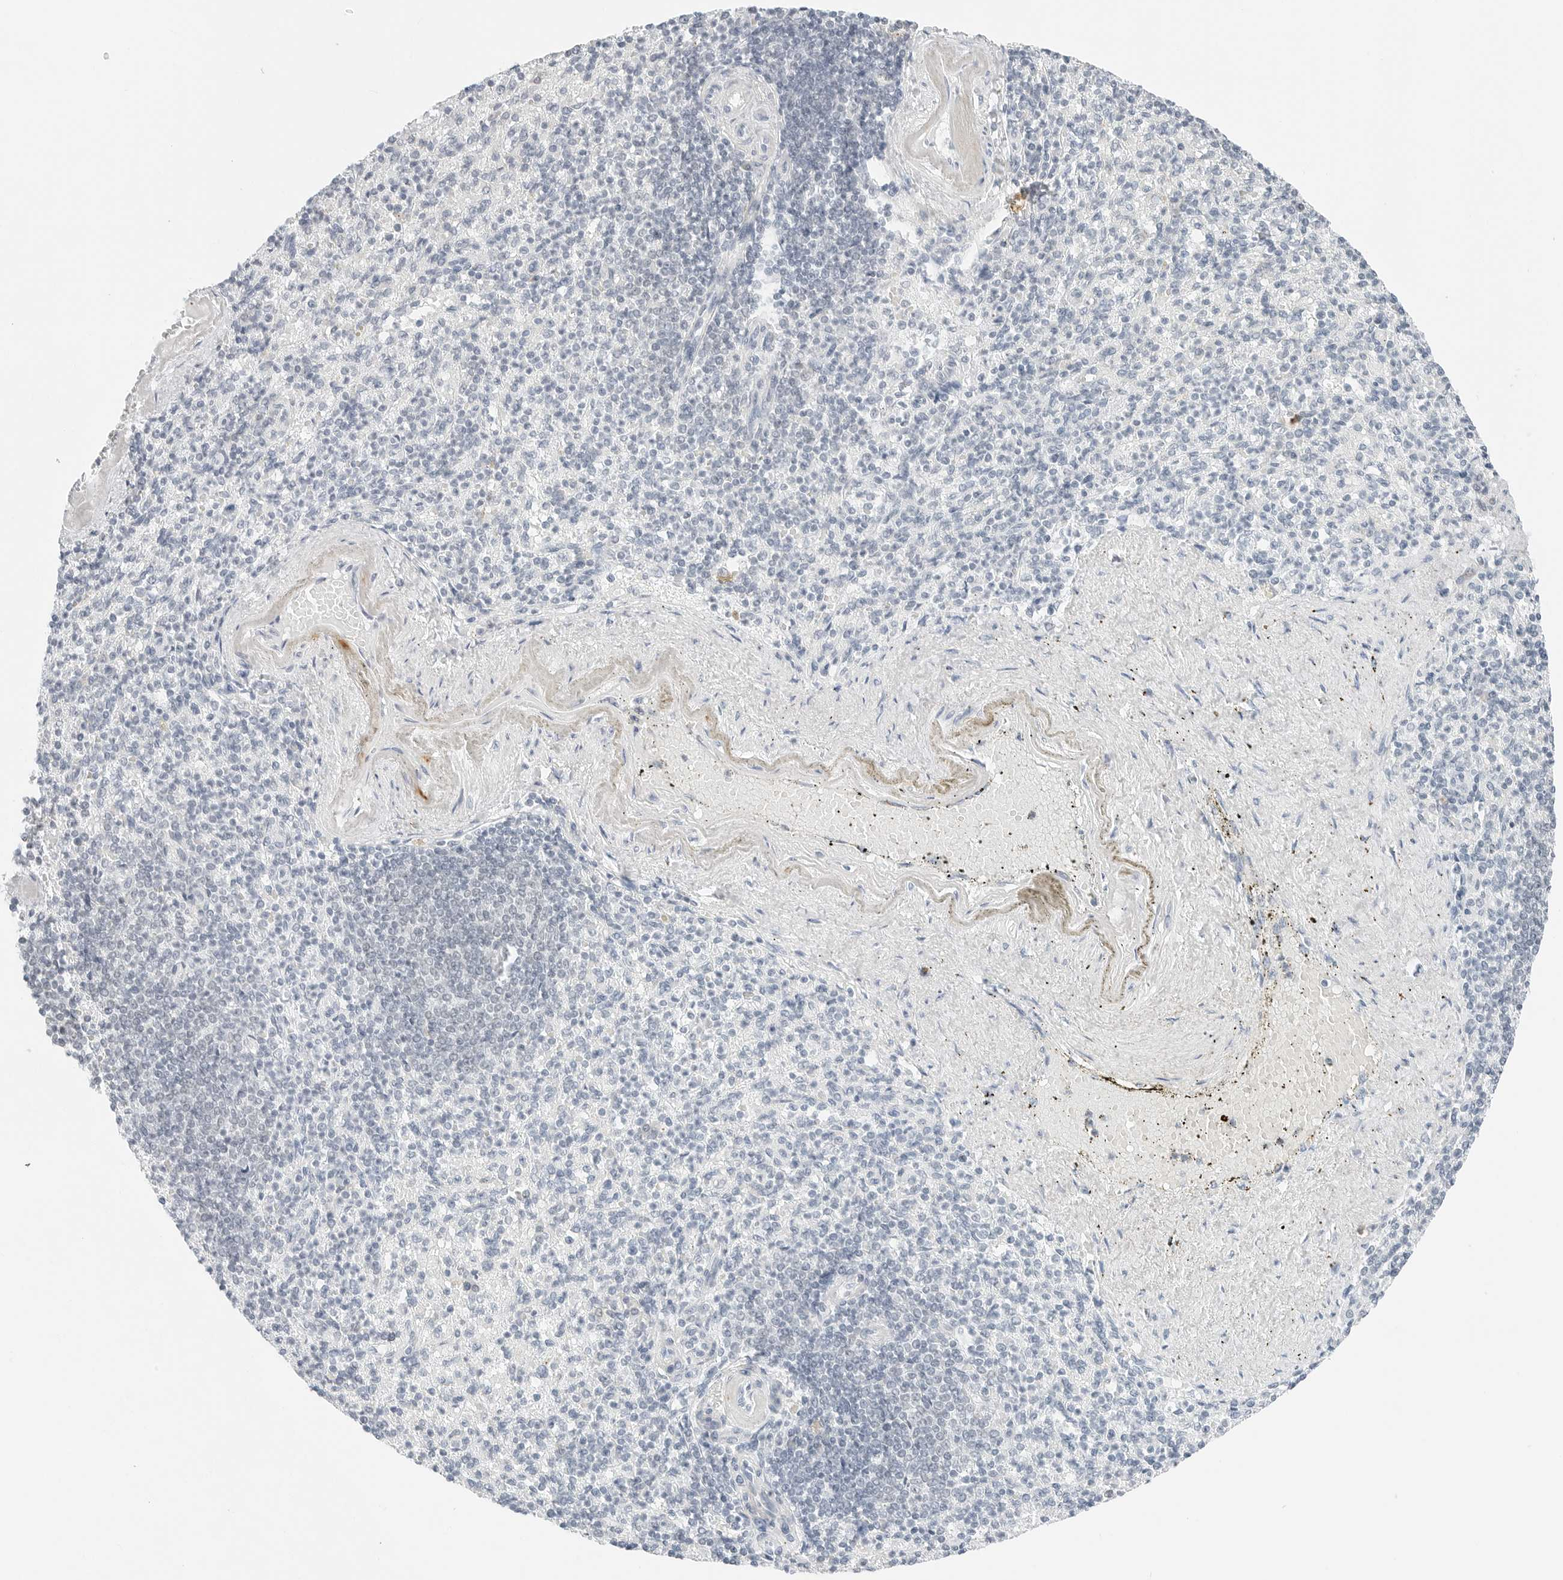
{"staining": {"intensity": "negative", "quantity": "none", "location": "none"}, "tissue": "spleen", "cell_type": "Cells in red pulp", "image_type": "normal", "snomed": [{"axis": "morphology", "description": "Normal tissue, NOS"}, {"axis": "topography", "description": "Spleen"}], "caption": "Cells in red pulp show no significant protein positivity in normal spleen. (DAB (3,3'-diaminobenzidine) immunohistochemistry (IHC), high magnification).", "gene": "CCSAP", "patient": {"sex": "female", "age": 74}}